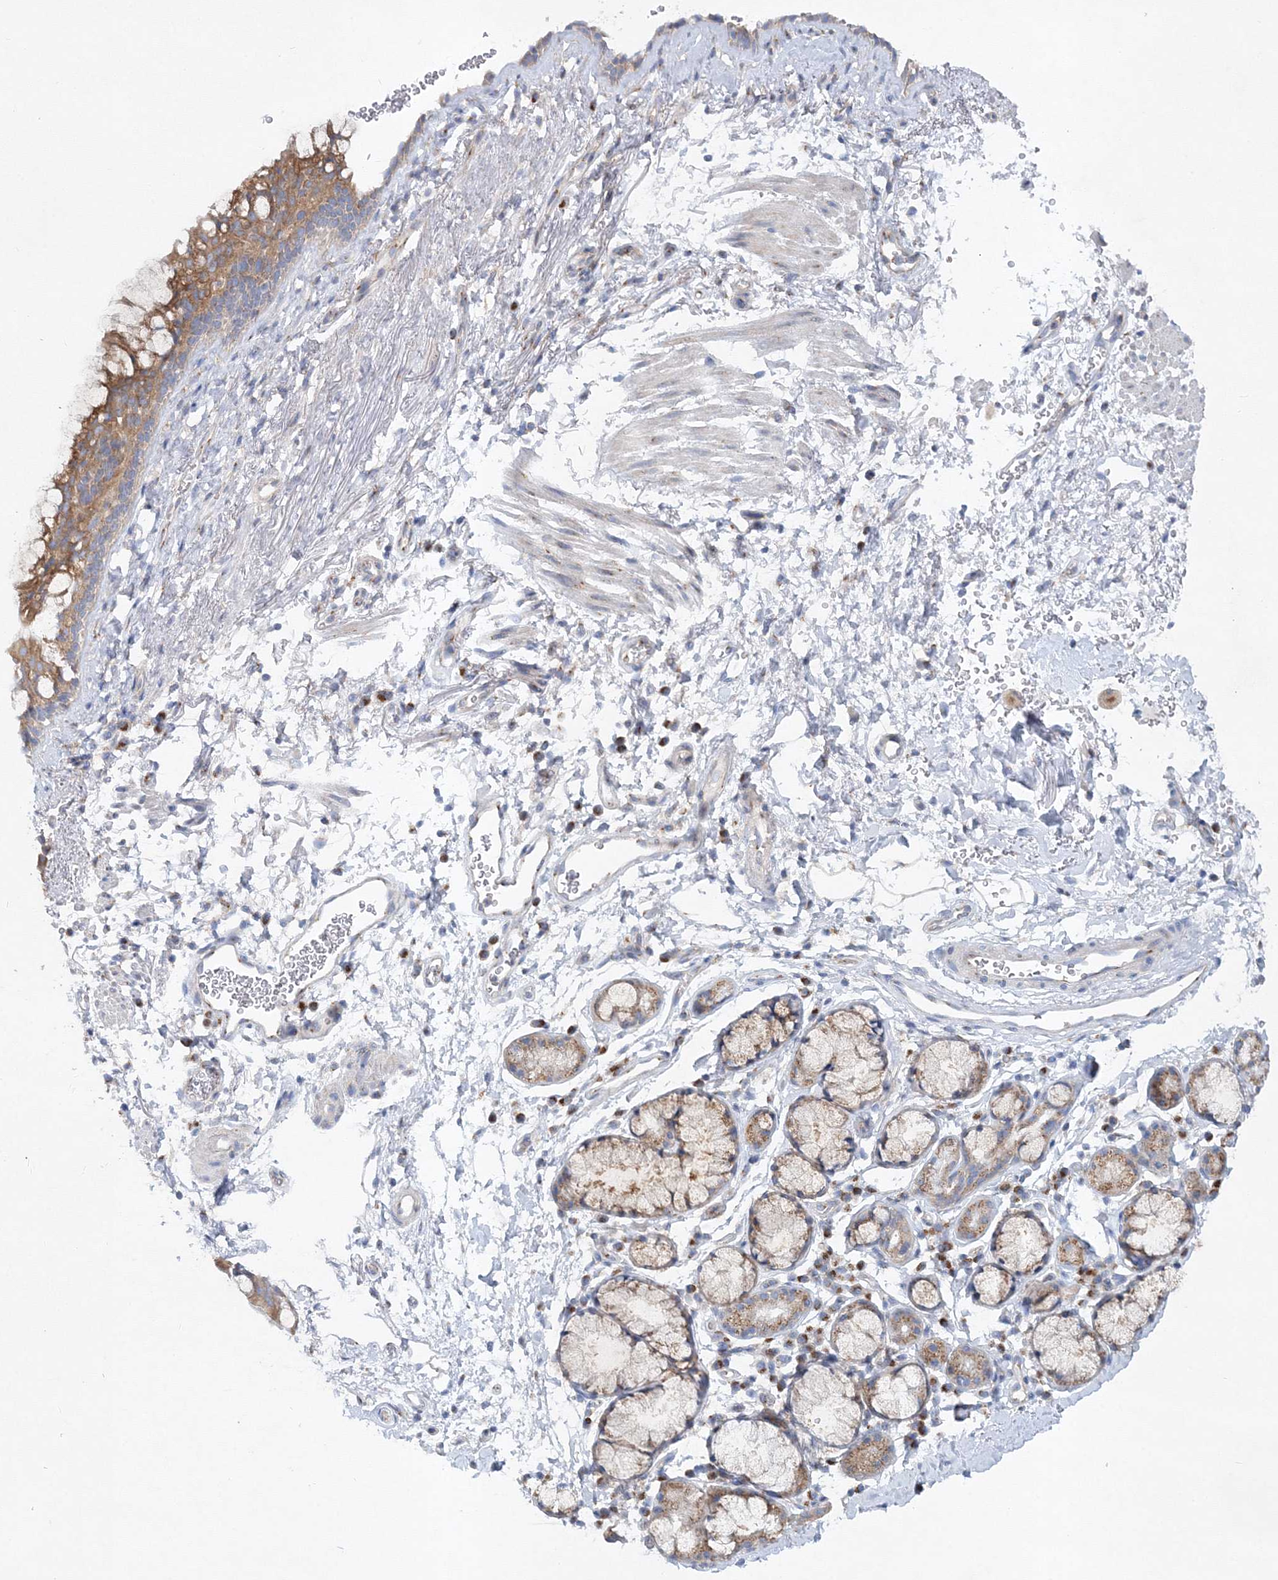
{"staining": {"intensity": "moderate", "quantity": ">75%", "location": "cytoplasmic/membranous"}, "tissue": "bronchus", "cell_type": "Respiratory epithelial cells", "image_type": "normal", "snomed": [{"axis": "morphology", "description": "Normal tissue, NOS"}, {"axis": "topography", "description": "Cartilage tissue"}, {"axis": "topography", "description": "Bronchus"}], "caption": "IHC (DAB (3,3'-diaminobenzidine)) staining of unremarkable bronchus demonstrates moderate cytoplasmic/membranous protein staining in about >75% of respiratory epithelial cells.", "gene": "SEC23IP", "patient": {"sex": "female", "age": 53}}